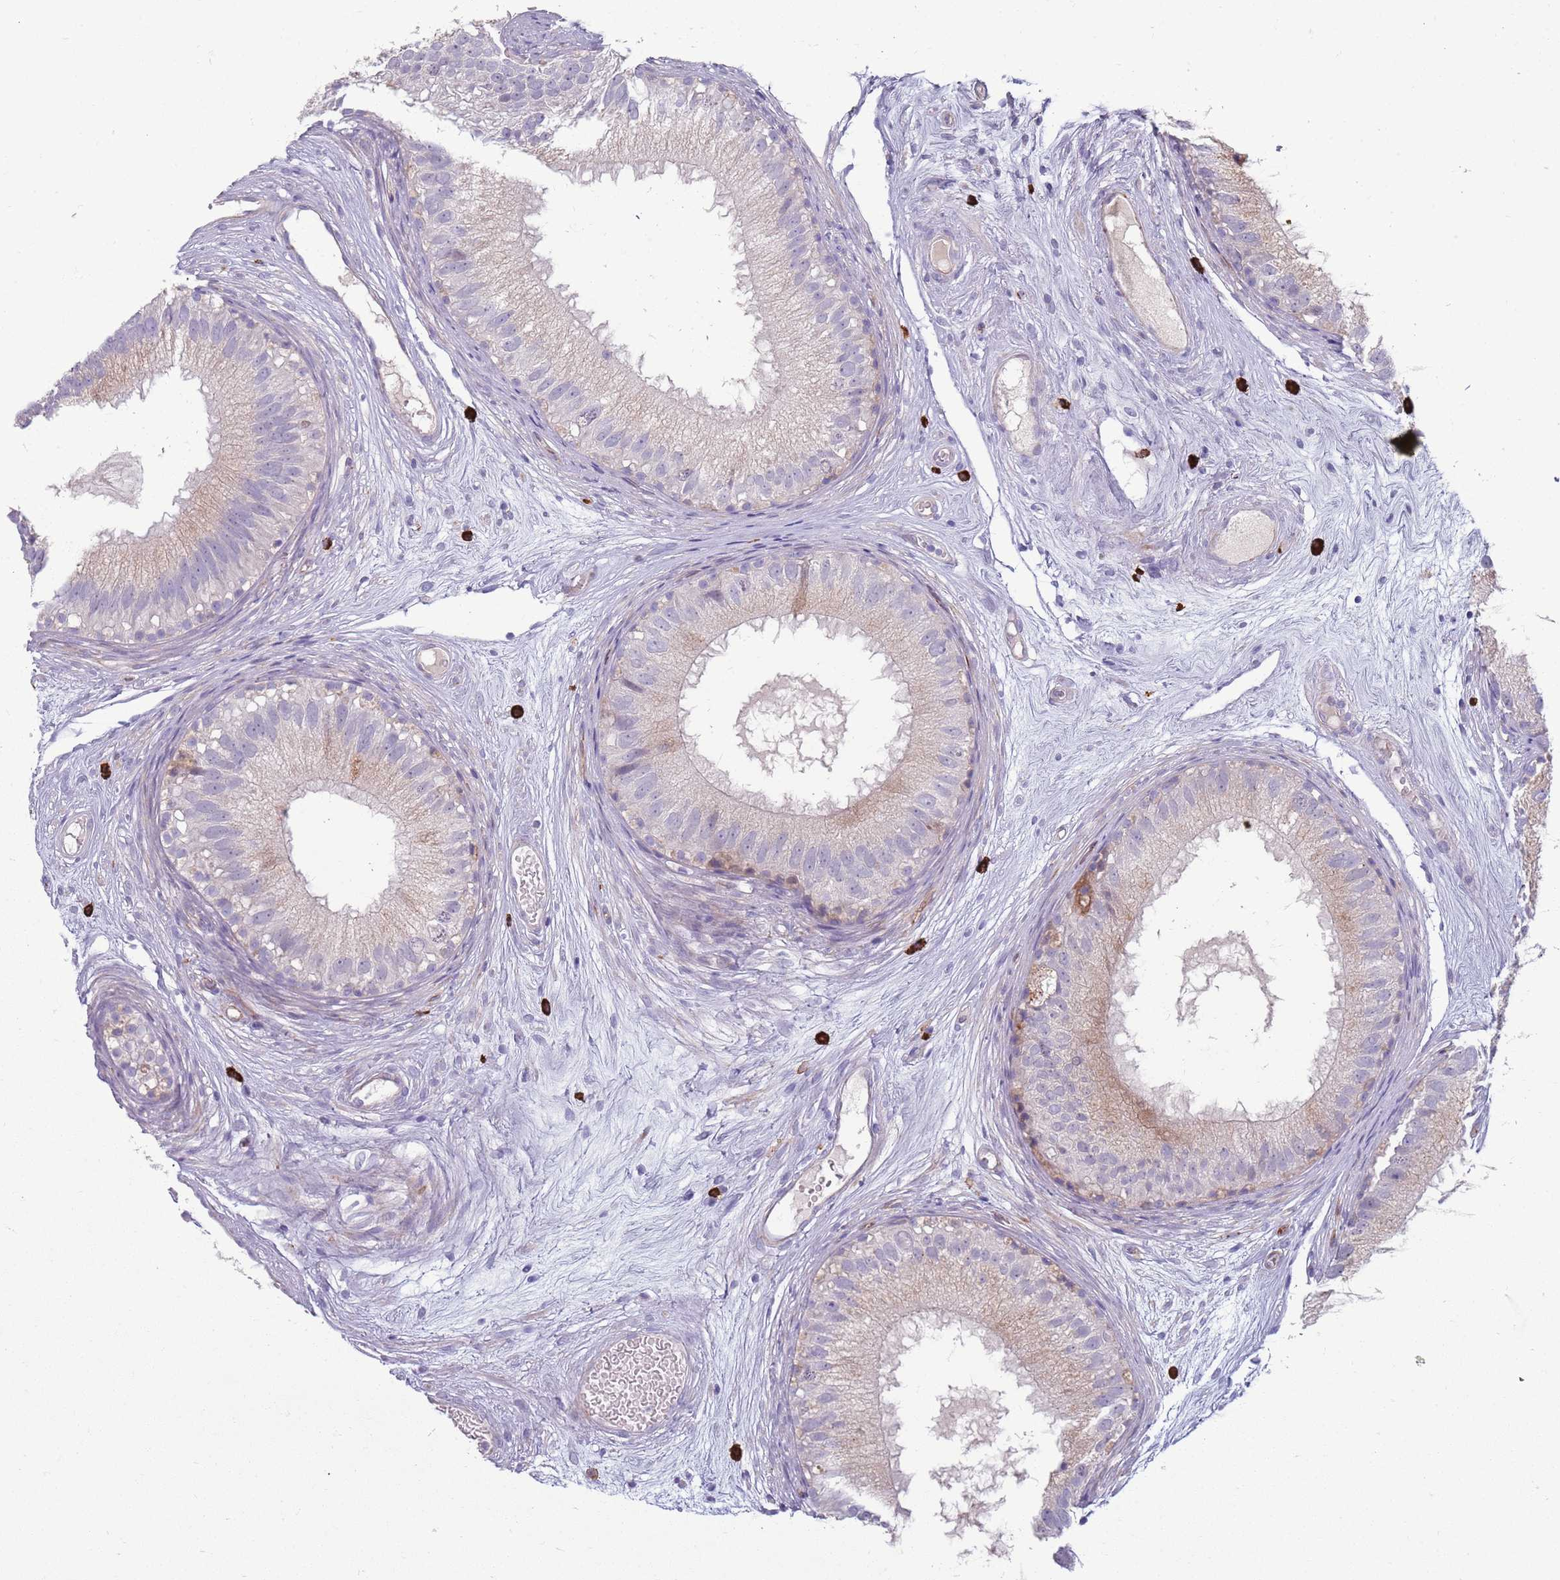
{"staining": {"intensity": "weak", "quantity": "<25%", "location": "cytoplasmic/membranous"}, "tissue": "epididymis", "cell_type": "Glandular cells", "image_type": "normal", "snomed": [{"axis": "morphology", "description": "Normal tissue, NOS"}, {"axis": "topography", "description": "Epididymis"}], "caption": "Glandular cells show no significant expression in normal epididymis. (Brightfield microscopy of DAB (3,3'-diaminobenzidine) IHC at high magnification).", "gene": "TYW1B", "patient": {"sex": "male", "age": 77}}